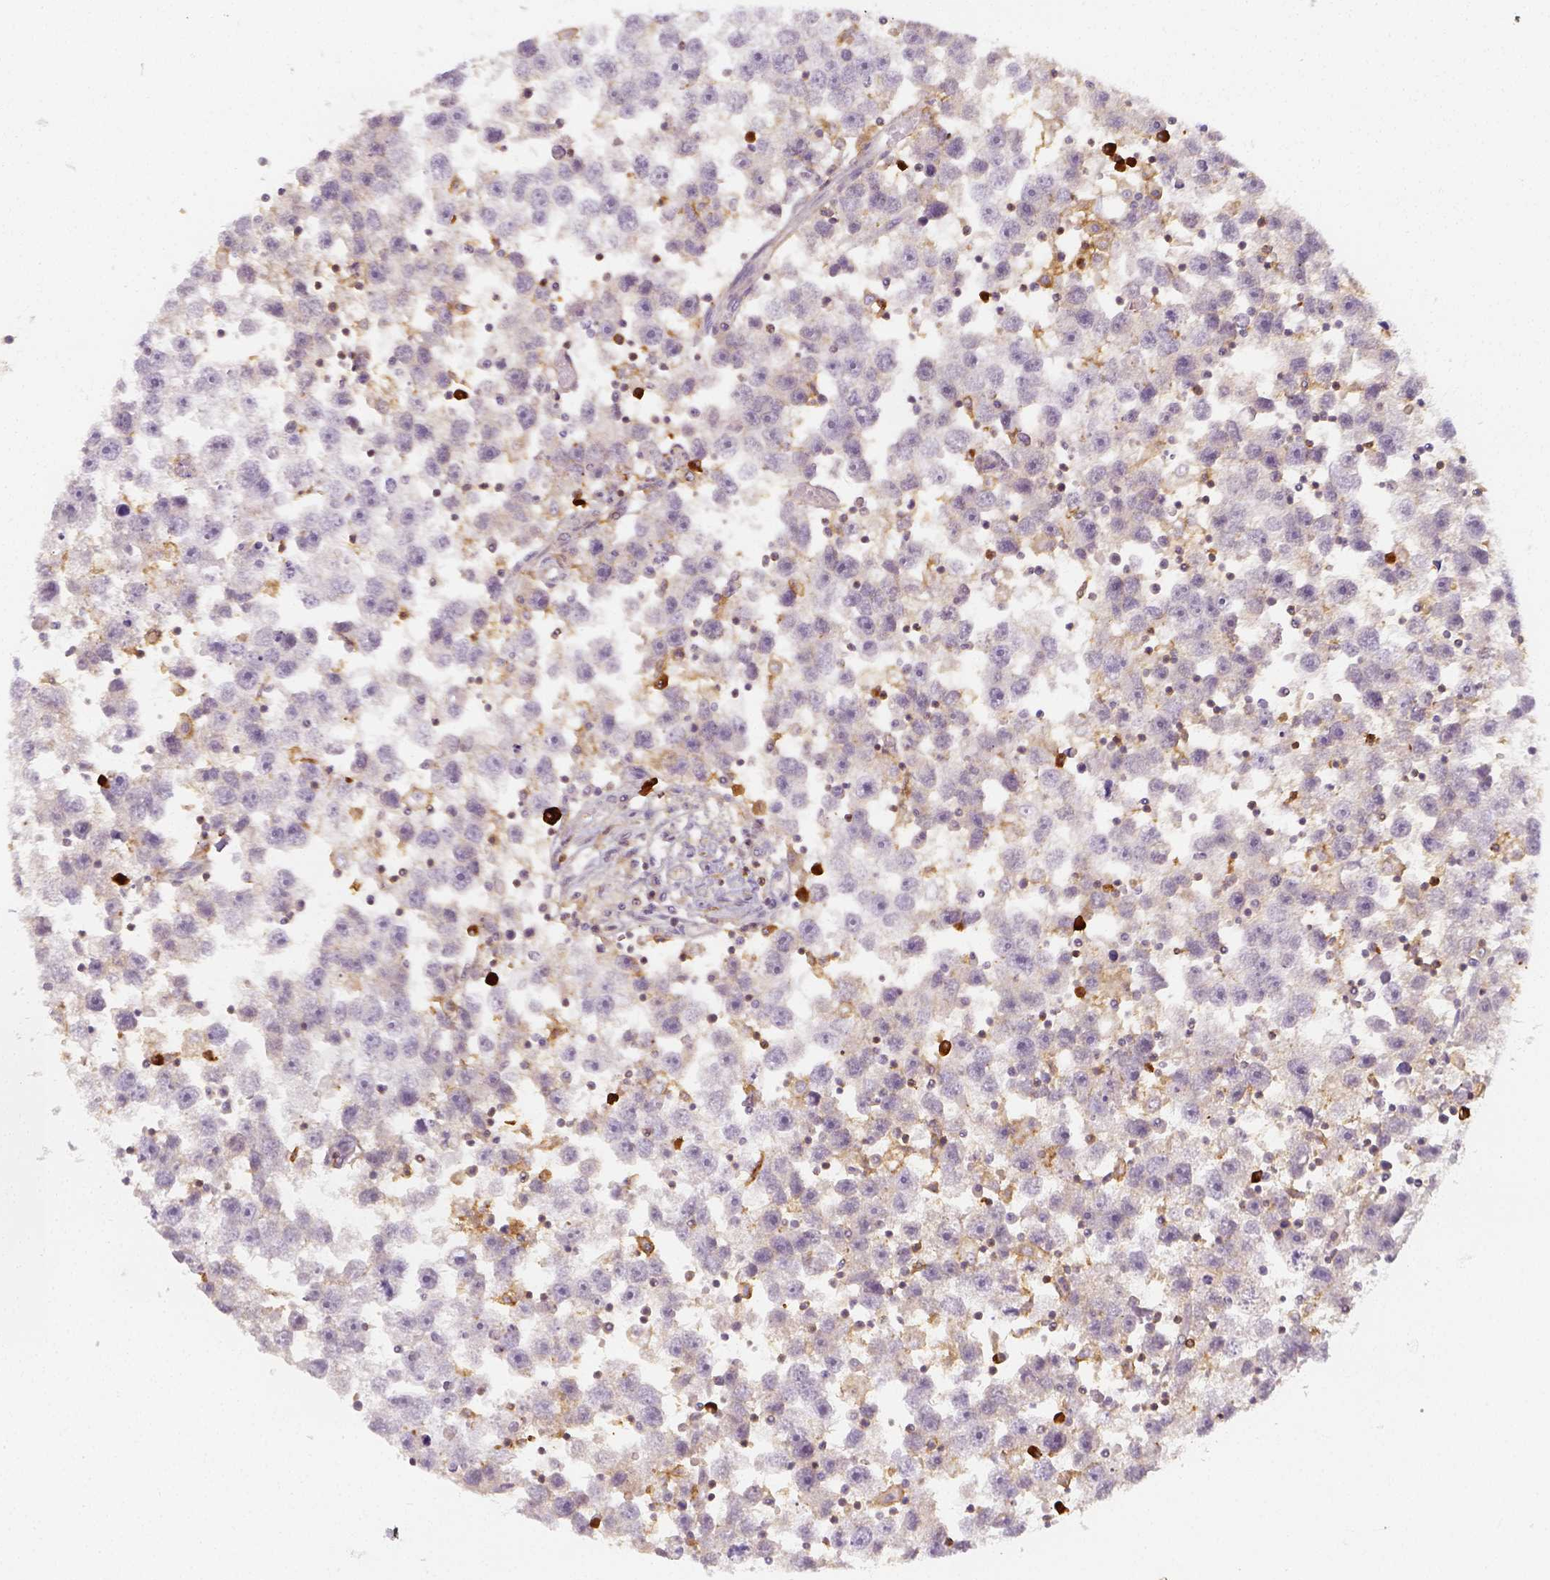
{"staining": {"intensity": "negative", "quantity": "none", "location": "none"}, "tissue": "testis cancer", "cell_type": "Tumor cells", "image_type": "cancer", "snomed": [{"axis": "morphology", "description": "Seminoma, NOS"}, {"axis": "topography", "description": "Testis"}], "caption": "A histopathology image of testis cancer (seminoma) stained for a protein exhibits no brown staining in tumor cells.", "gene": "PTPRJ", "patient": {"sex": "male", "age": 30}}